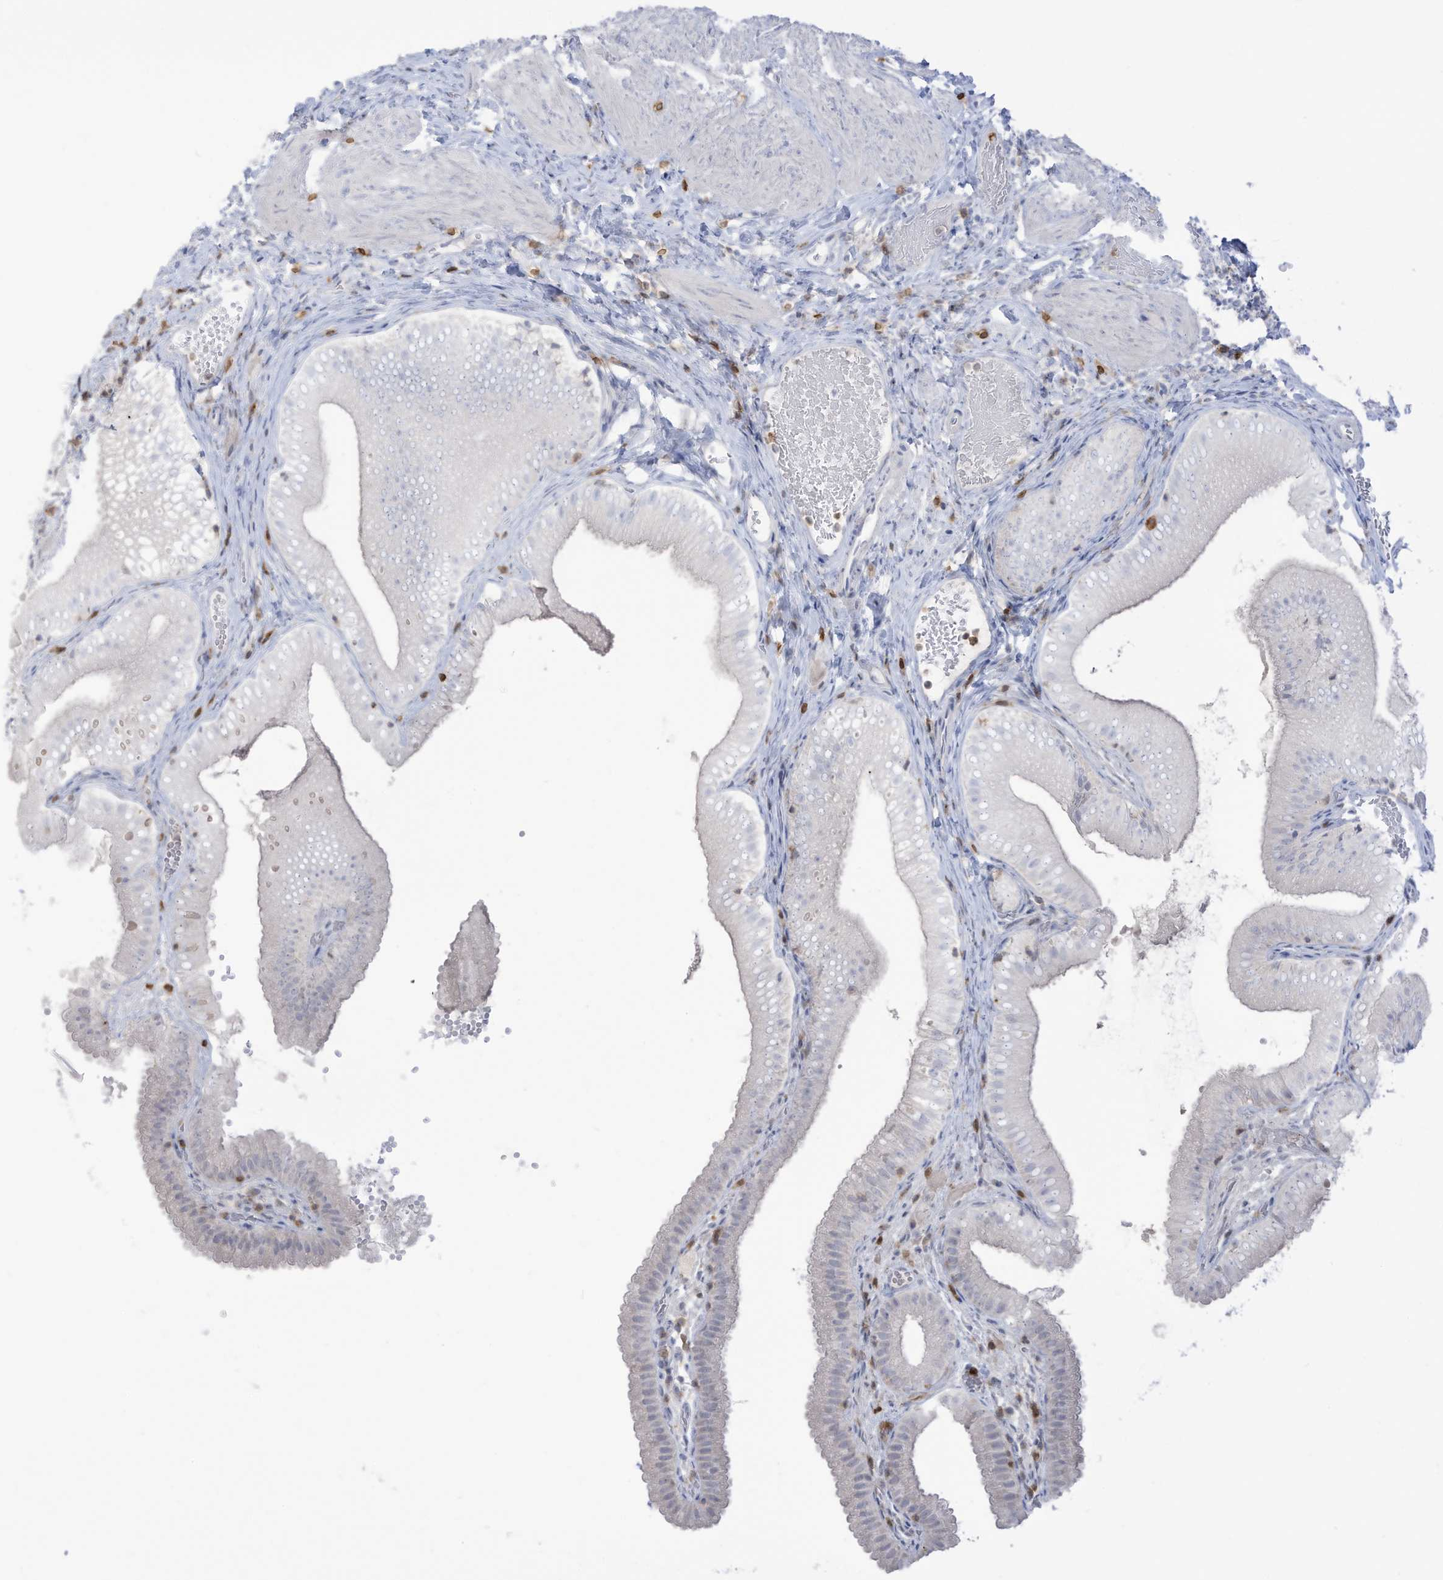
{"staining": {"intensity": "negative", "quantity": "none", "location": "none"}, "tissue": "gallbladder", "cell_type": "Glandular cells", "image_type": "normal", "snomed": [{"axis": "morphology", "description": "Normal tissue, NOS"}, {"axis": "topography", "description": "Gallbladder"}], "caption": "A high-resolution micrograph shows IHC staining of benign gallbladder, which reveals no significant staining in glandular cells. (DAB (3,3'-diaminobenzidine) IHC, high magnification).", "gene": "NOTO", "patient": {"sex": "female", "age": 30}}